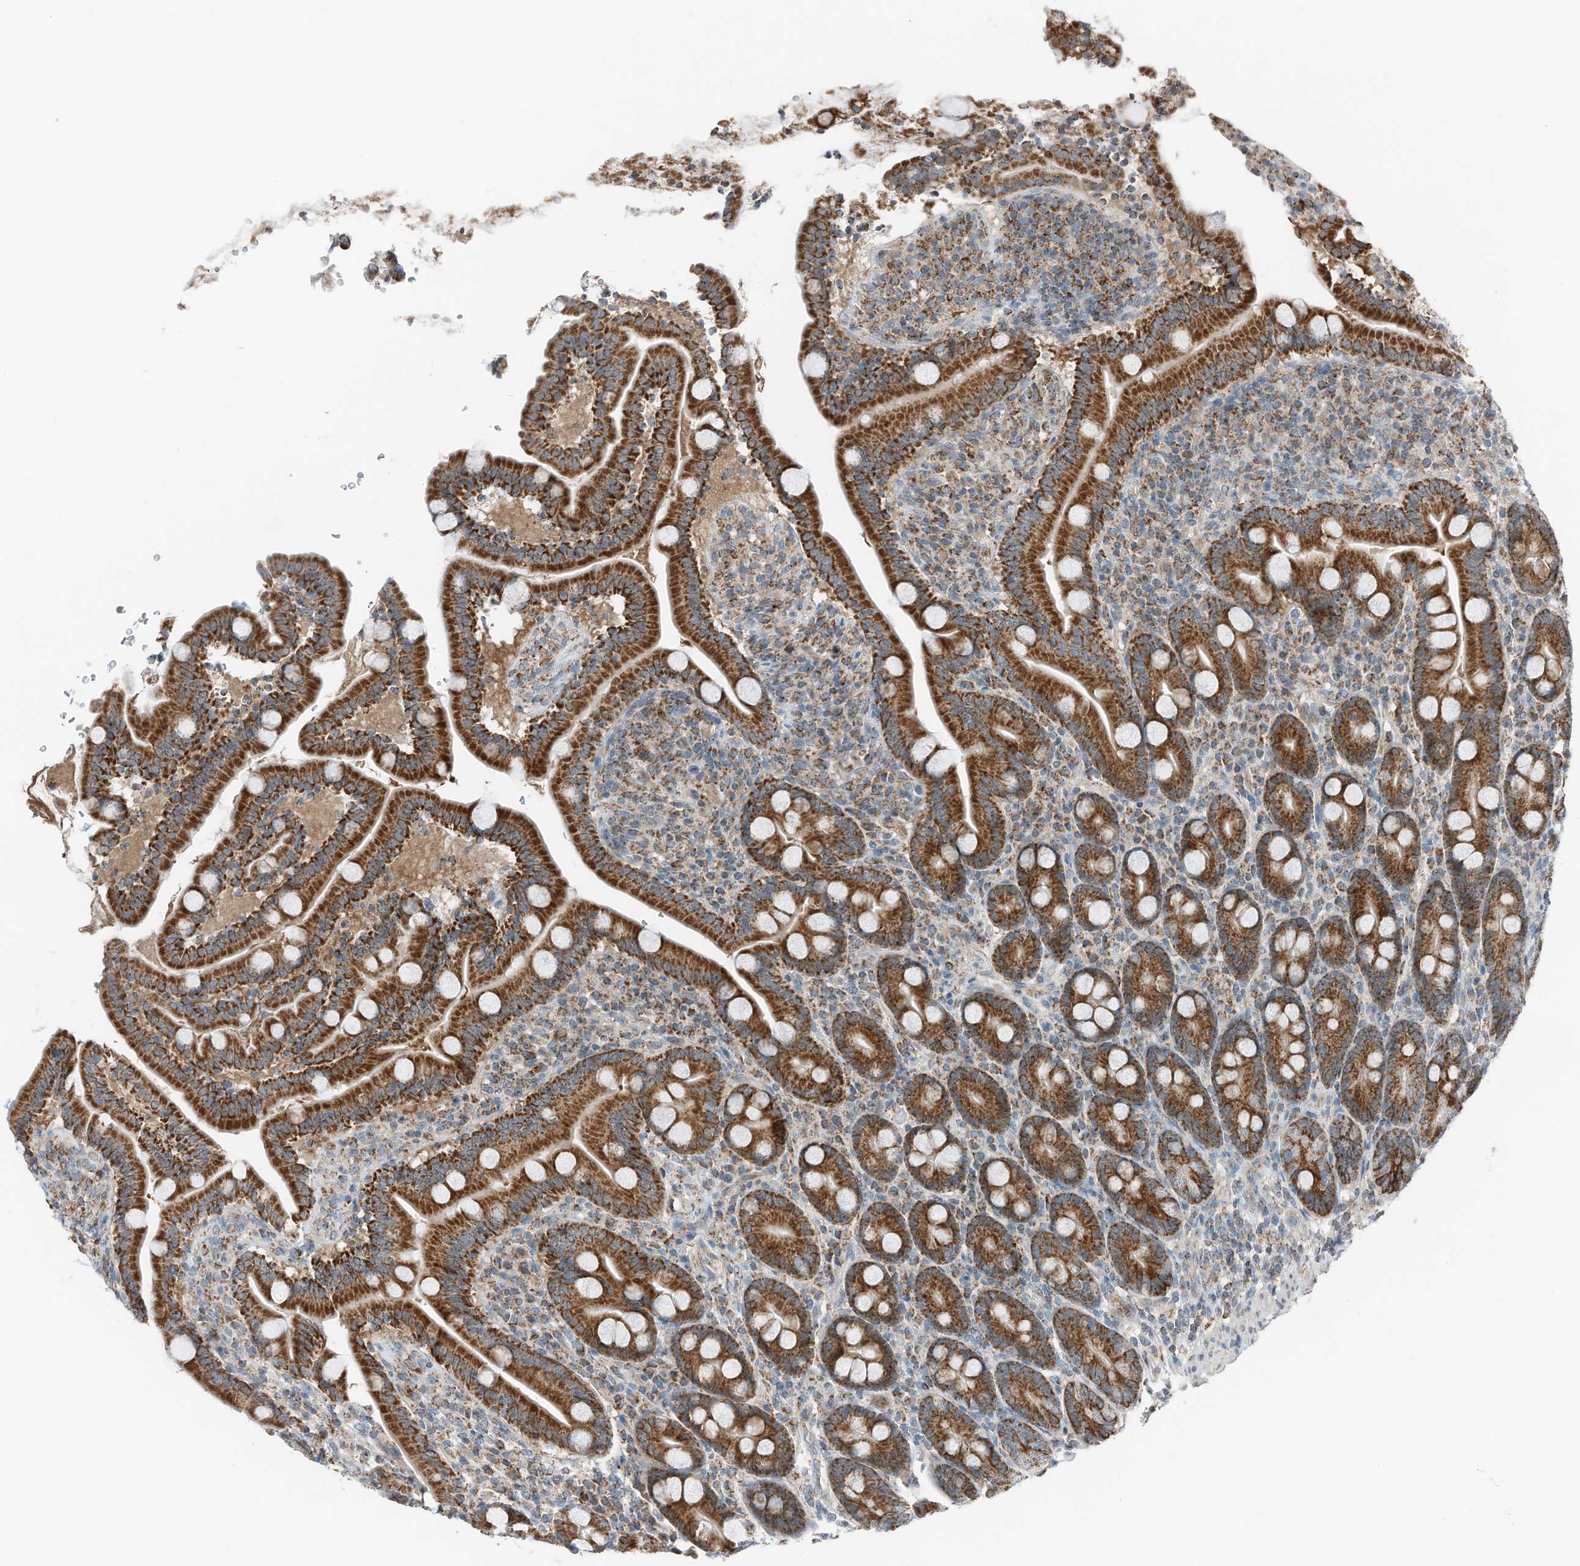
{"staining": {"intensity": "strong", "quantity": ">75%", "location": "cytoplasmic/membranous"}, "tissue": "duodenum", "cell_type": "Glandular cells", "image_type": "normal", "snomed": [{"axis": "morphology", "description": "Normal tissue, NOS"}, {"axis": "topography", "description": "Duodenum"}], "caption": "This micrograph reveals immunohistochemistry (IHC) staining of benign duodenum, with high strong cytoplasmic/membranous expression in about >75% of glandular cells.", "gene": "RMND1", "patient": {"sex": "male", "age": 35}}